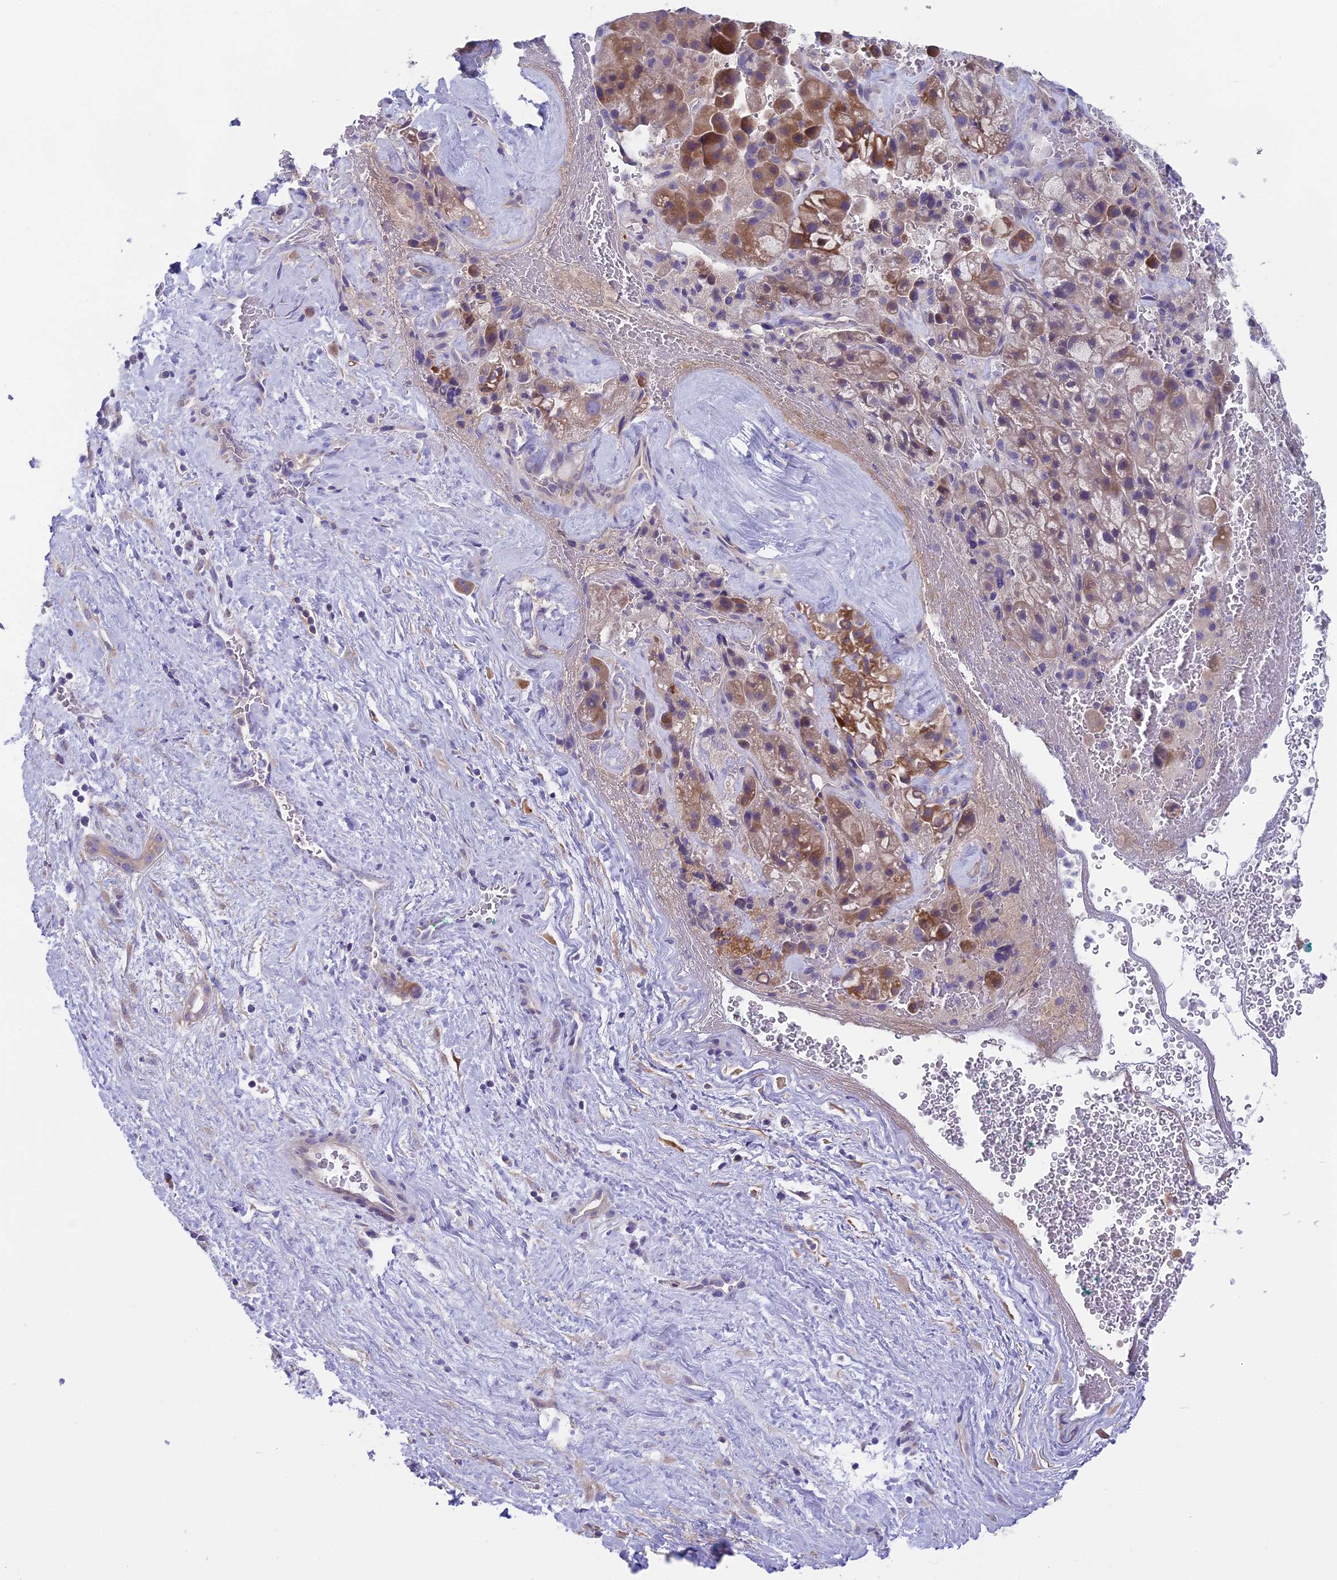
{"staining": {"intensity": "moderate", "quantity": "<25%", "location": "cytoplasmic/membranous"}, "tissue": "liver cancer", "cell_type": "Tumor cells", "image_type": "cancer", "snomed": [{"axis": "morphology", "description": "Normal tissue, NOS"}, {"axis": "morphology", "description": "Carcinoma, Hepatocellular, NOS"}, {"axis": "topography", "description": "Liver"}], "caption": "Tumor cells show low levels of moderate cytoplasmic/membranous positivity in approximately <25% of cells in liver cancer. Using DAB (3,3'-diaminobenzidine) (brown) and hematoxylin (blue) stains, captured at high magnification using brightfield microscopy.", "gene": "ARHGEF37", "patient": {"sex": "male", "age": 57}}